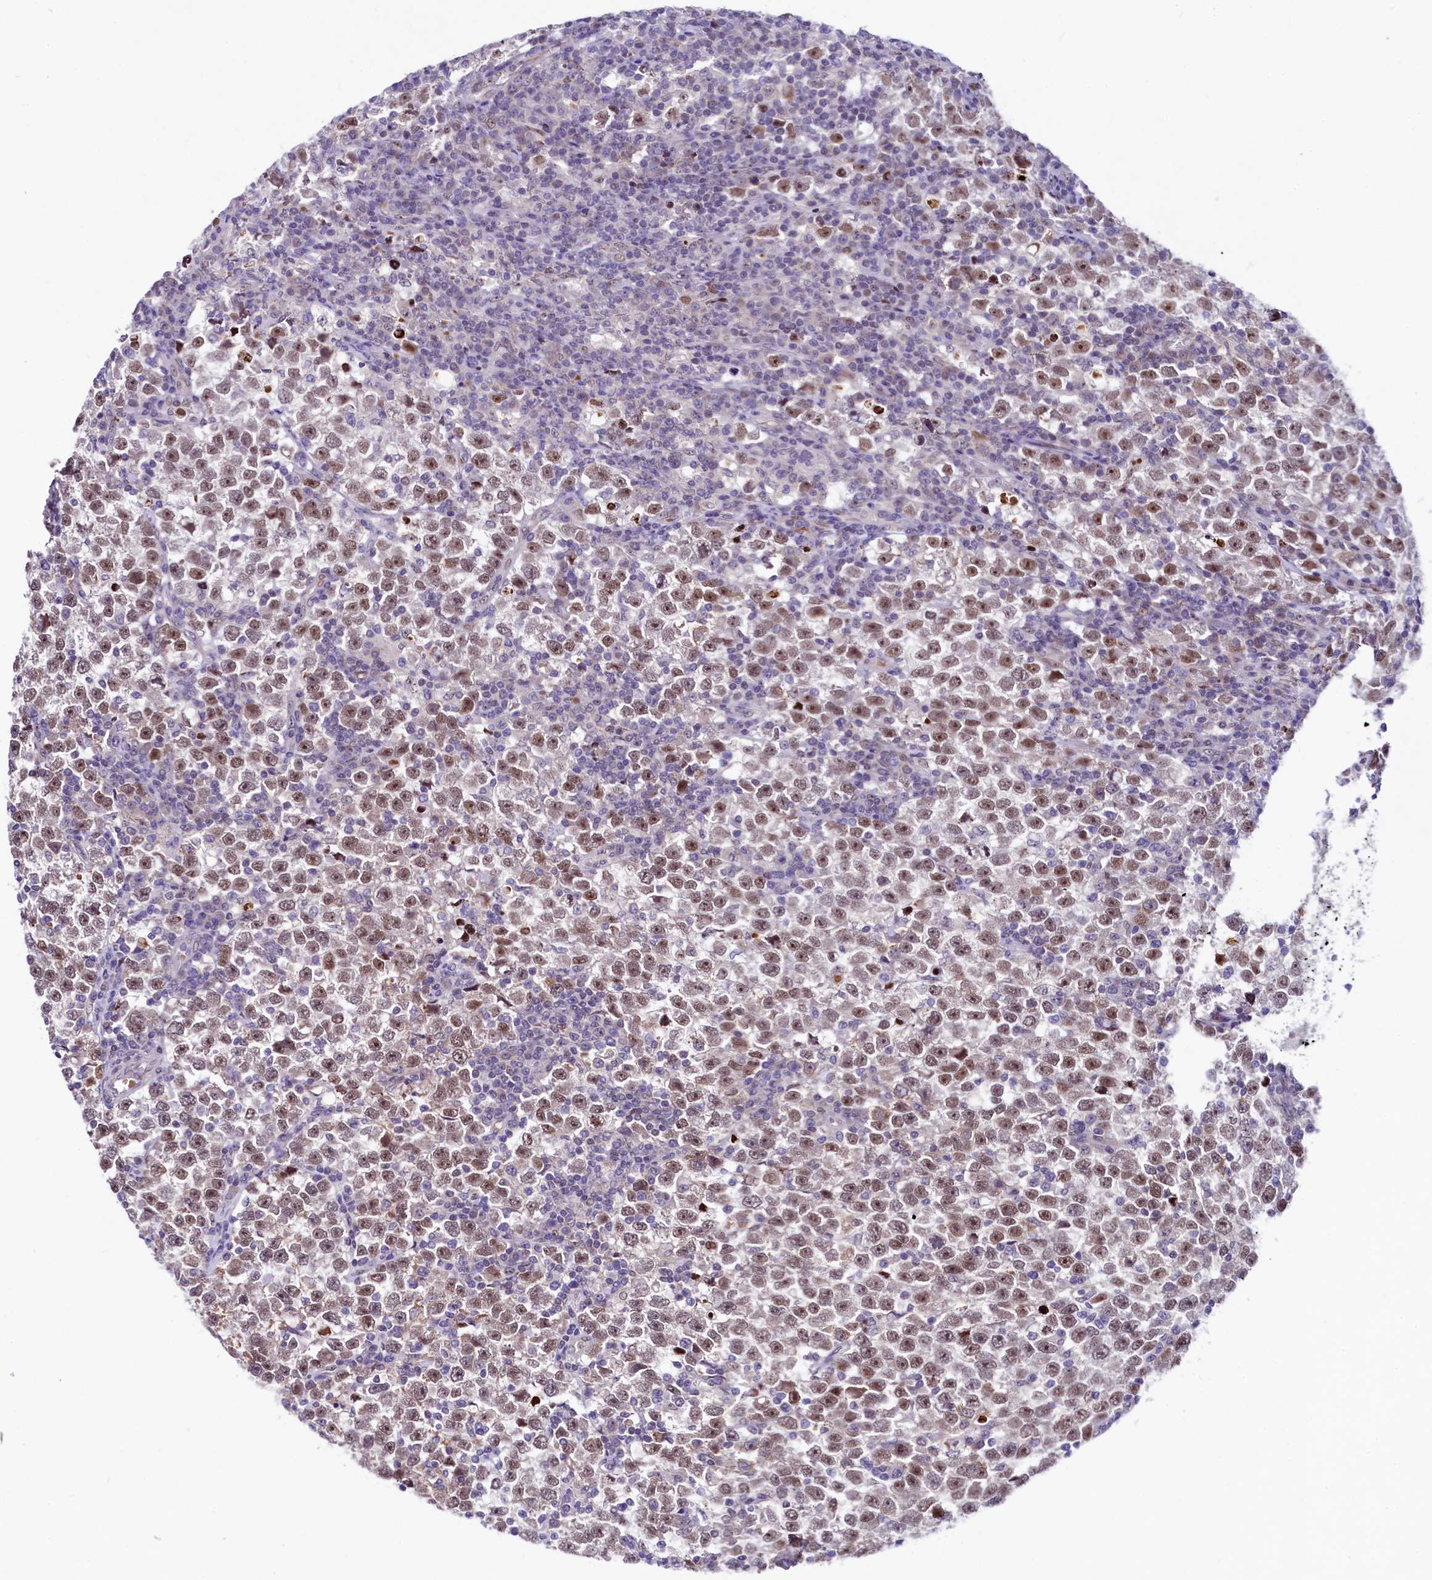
{"staining": {"intensity": "moderate", "quantity": ">75%", "location": "nuclear"}, "tissue": "testis cancer", "cell_type": "Tumor cells", "image_type": "cancer", "snomed": [{"axis": "morphology", "description": "Normal tissue, NOS"}, {"axis": "morphology", "description": "Seminoma, NOS"}, {"axis": "topography", "description": "Testis"}], "caption": "Immunohistochemistry photomicrograph of human testis cancer (seminoma) stained for a protein (brown), which exhibits medium levels of moderate nuclear expression in about >75% of tumor cells.", "gene": "LEUTX", "patient": {"sex": "male", "age": 43}}